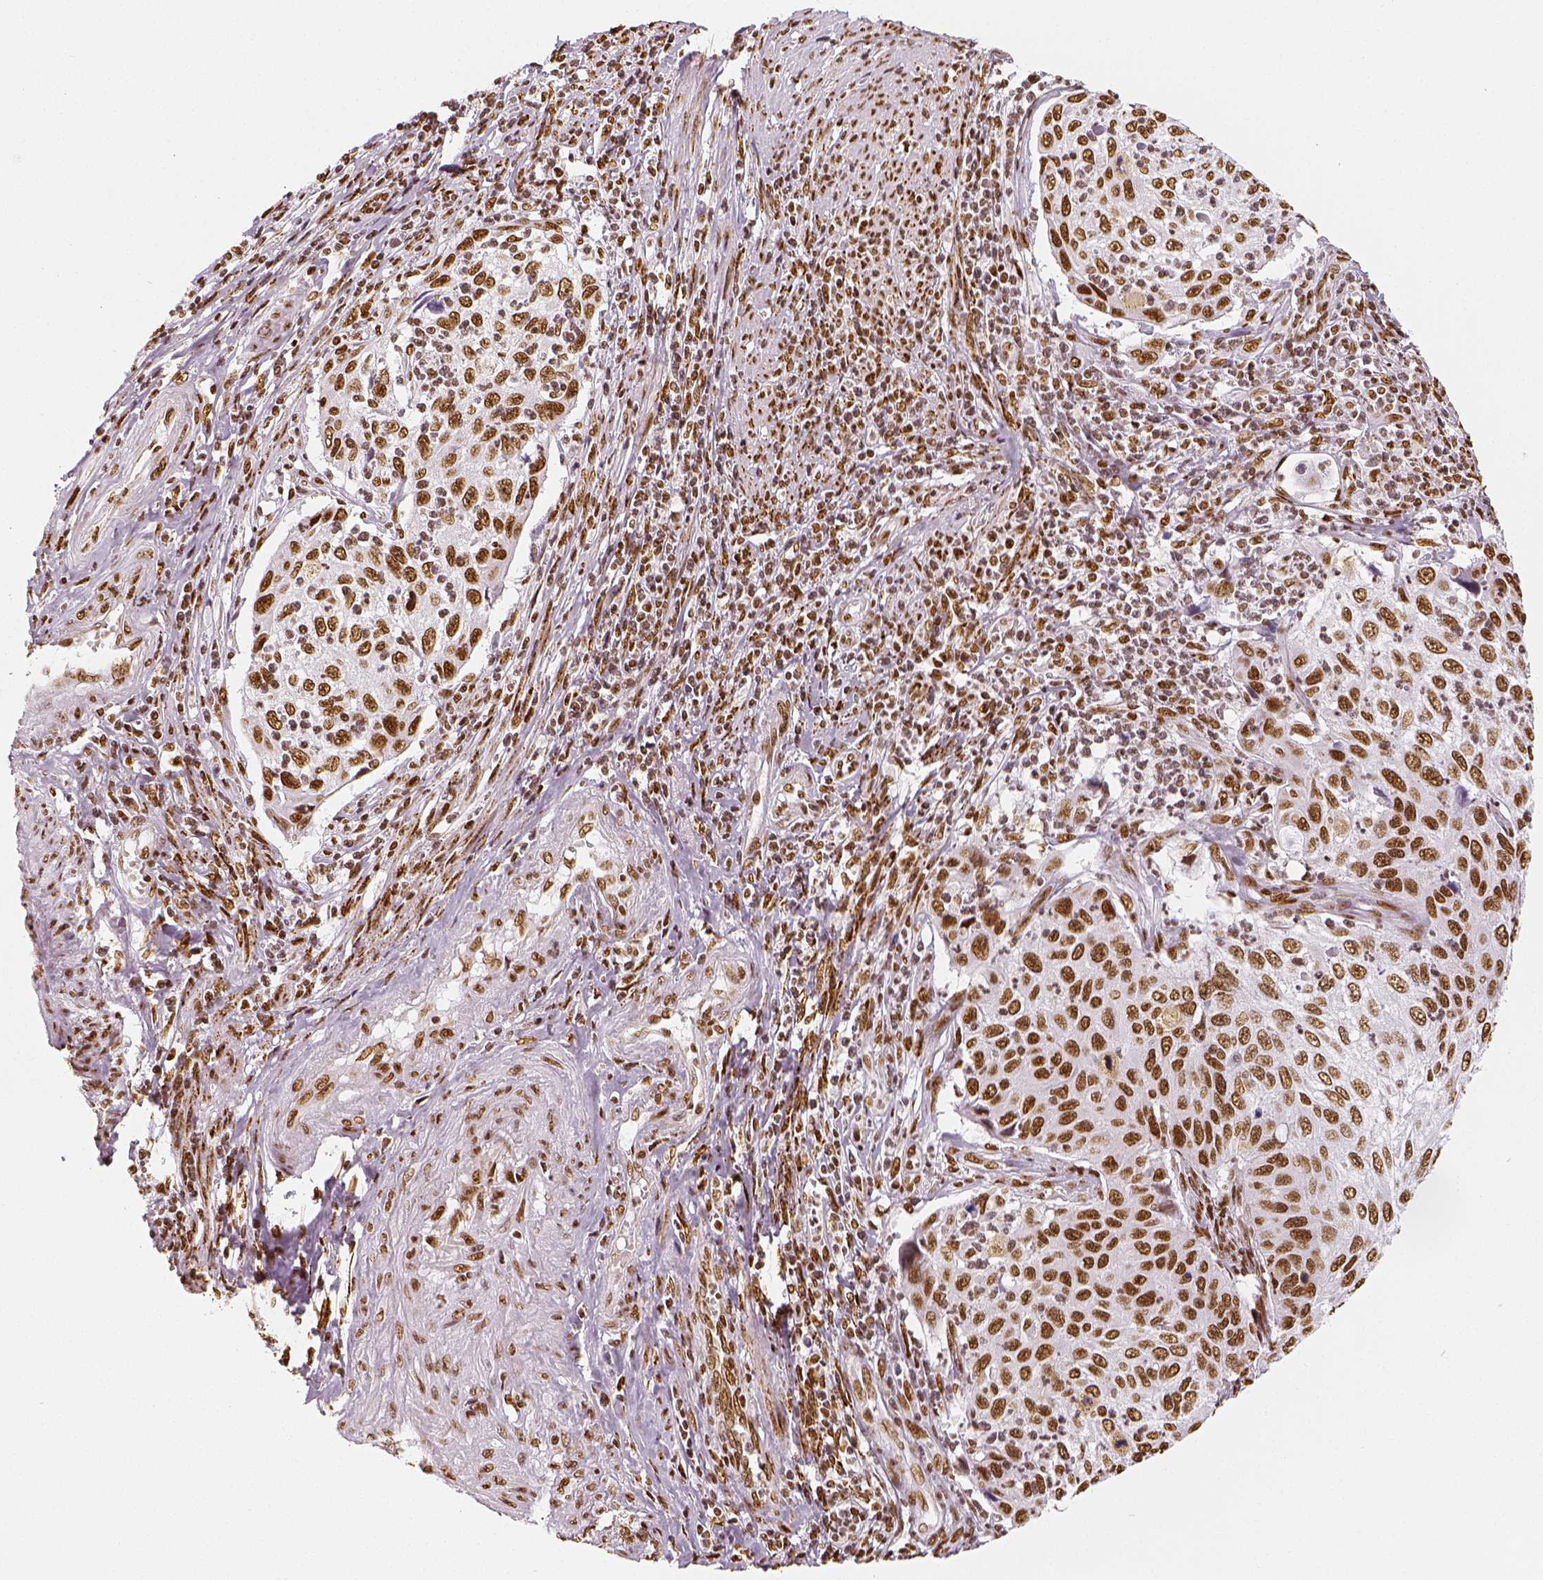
{"staining": {"intensity": "moderate", "quantity": ">75%", "location": "nuclear"}, "tissue": "cervical cancer", "cell_type": "Tumor cells", "image_type": "cancer", "snomed": [{"axis": "morphology", "description": "Squamous cell carcinoma, NOS"}, {"axis": "topography", "description": "Cervix"}], "caption": "The immunohistochemical stain labels moderate nuclear expression in tumor cells of cervical squamous cell carcinoma tissue. Nuclei are stained in blue.", "gene": "KDM5B", "patient": {"sex": "female", "age": 70}}